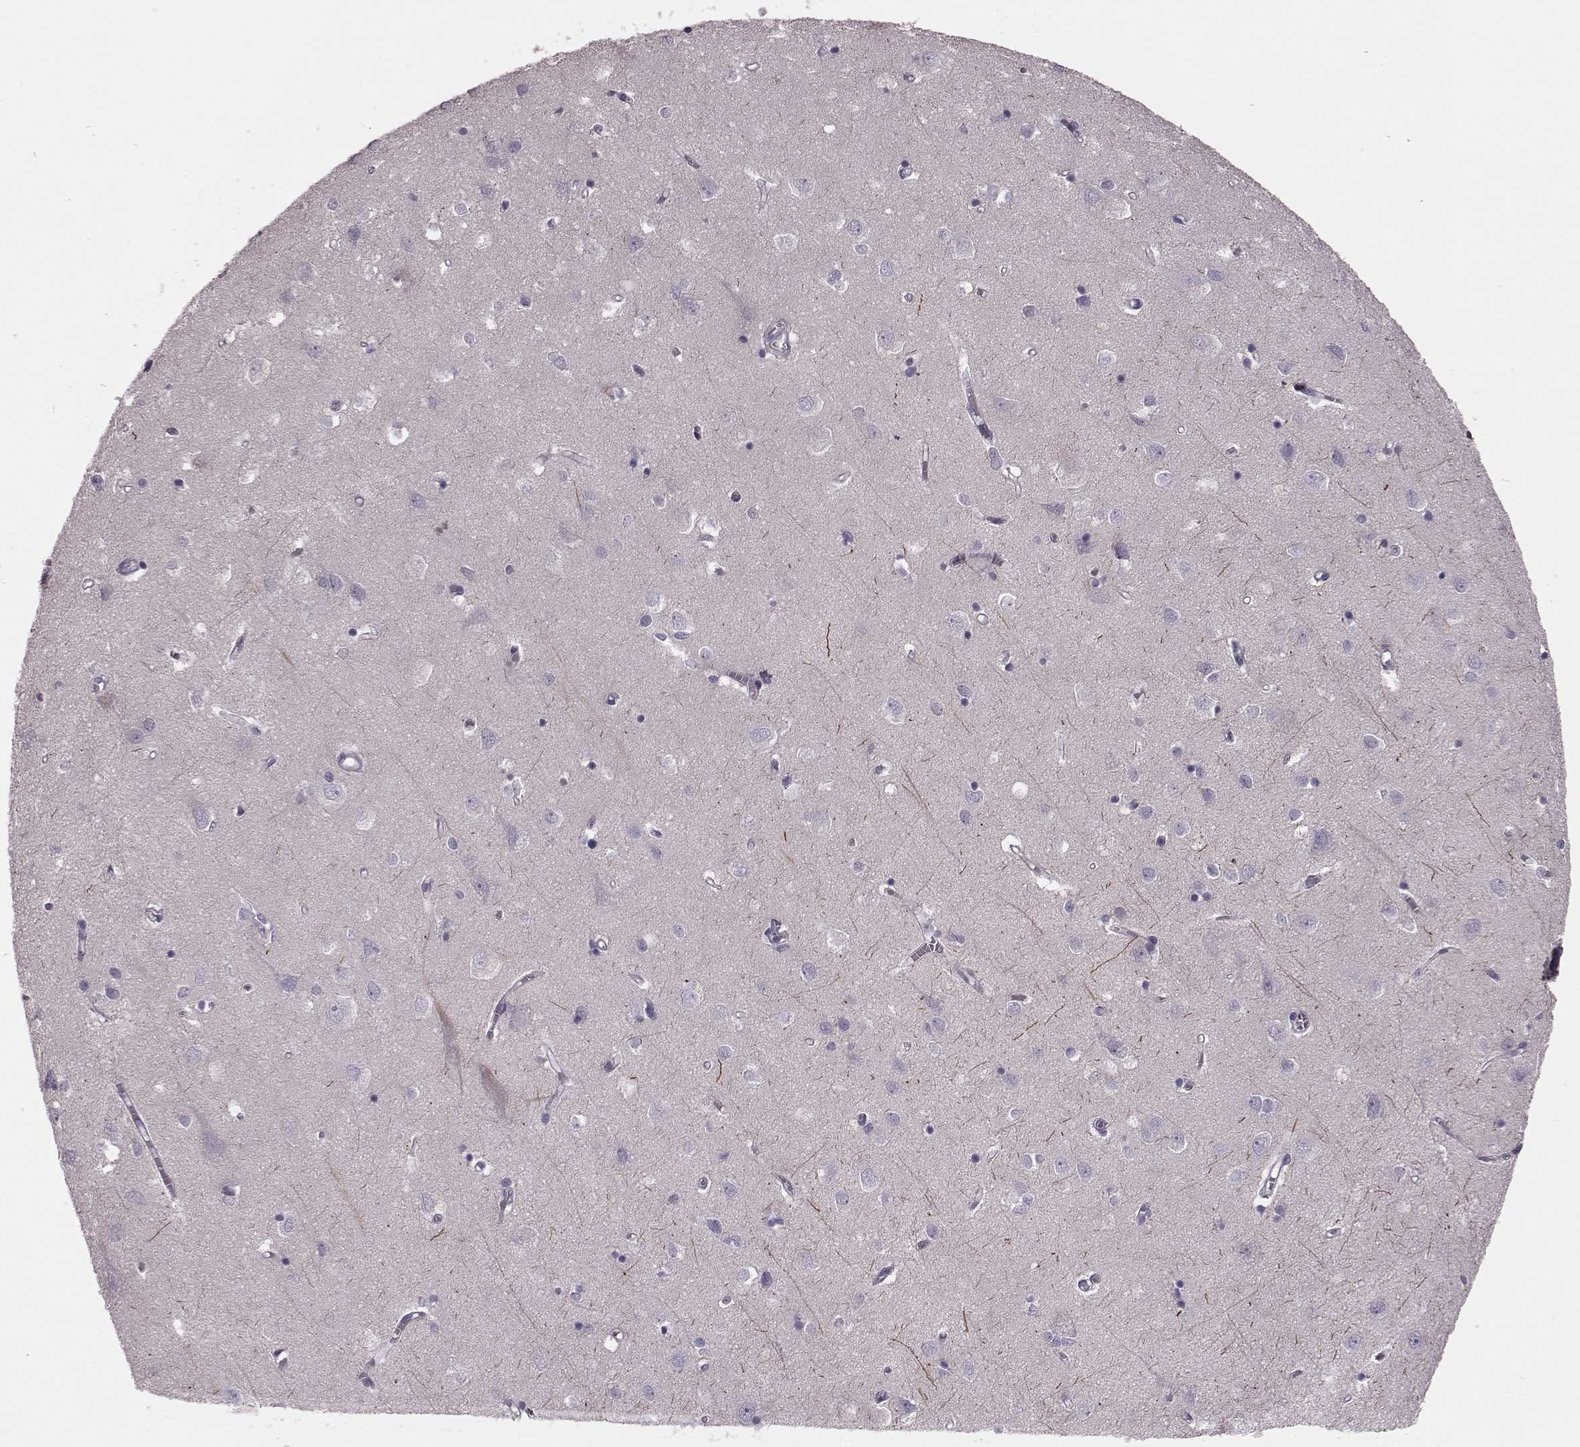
{"staining": {"intensity": "negative", "quantity": "none", "location": "none"}, "tissue": "cerebral cortex", "cell_type": "Endothelial cells", "image_type": "normal", "snomed": [{"axis": "morphology", "description": "Normal tissue, NOS"}, {"axis": "topography", "description": "Cerebral cortex"}], "caption": "This micrograph is of normal cerebral cortex stained with IHC to label a protein in brown with the nuclei are counter-stained blue. There is no positivity in endothelial cells.", "gene": "SNTG1", "patient": {"sex": "male", "age": 70}}